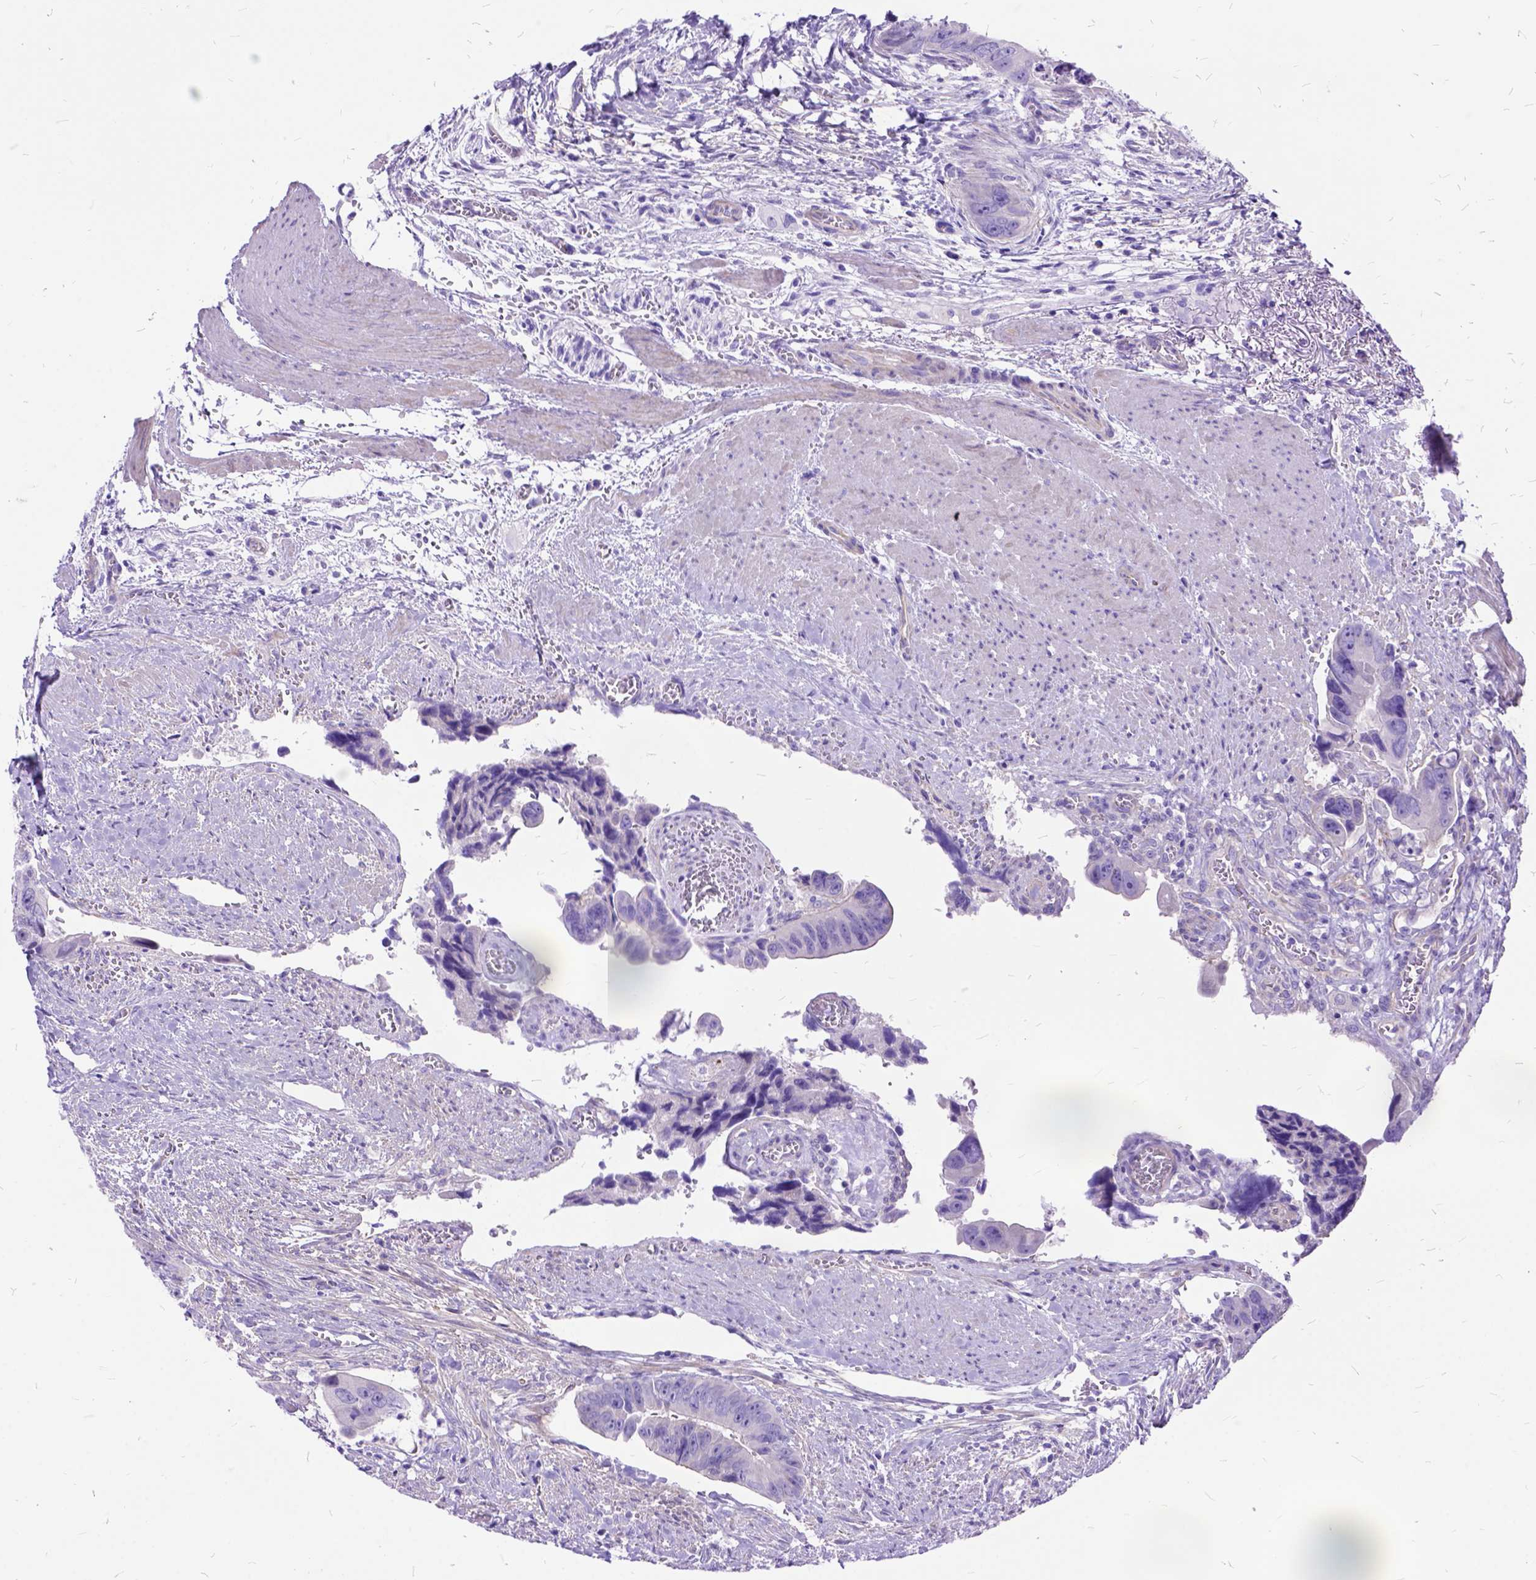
{"staining": {"intensity": "negative", "quantity": "none", "location": "none"}, "tissue": "colorectal cancer", "cell_type": "Tumor cells", "image_type": "cancer", "snomed": [{"axis": "morphology", "description": "Adenocarcinoma, NOS"}, {"axis": "topography", "description": "Rectum"}], "caption": "Colorectal cancer (adenocarcinoma) was stained to show a protein in brown. There is no significant staining in tumor cells.", "gene": "ARL9", "patient": {"sex": "male", "age": 76}}